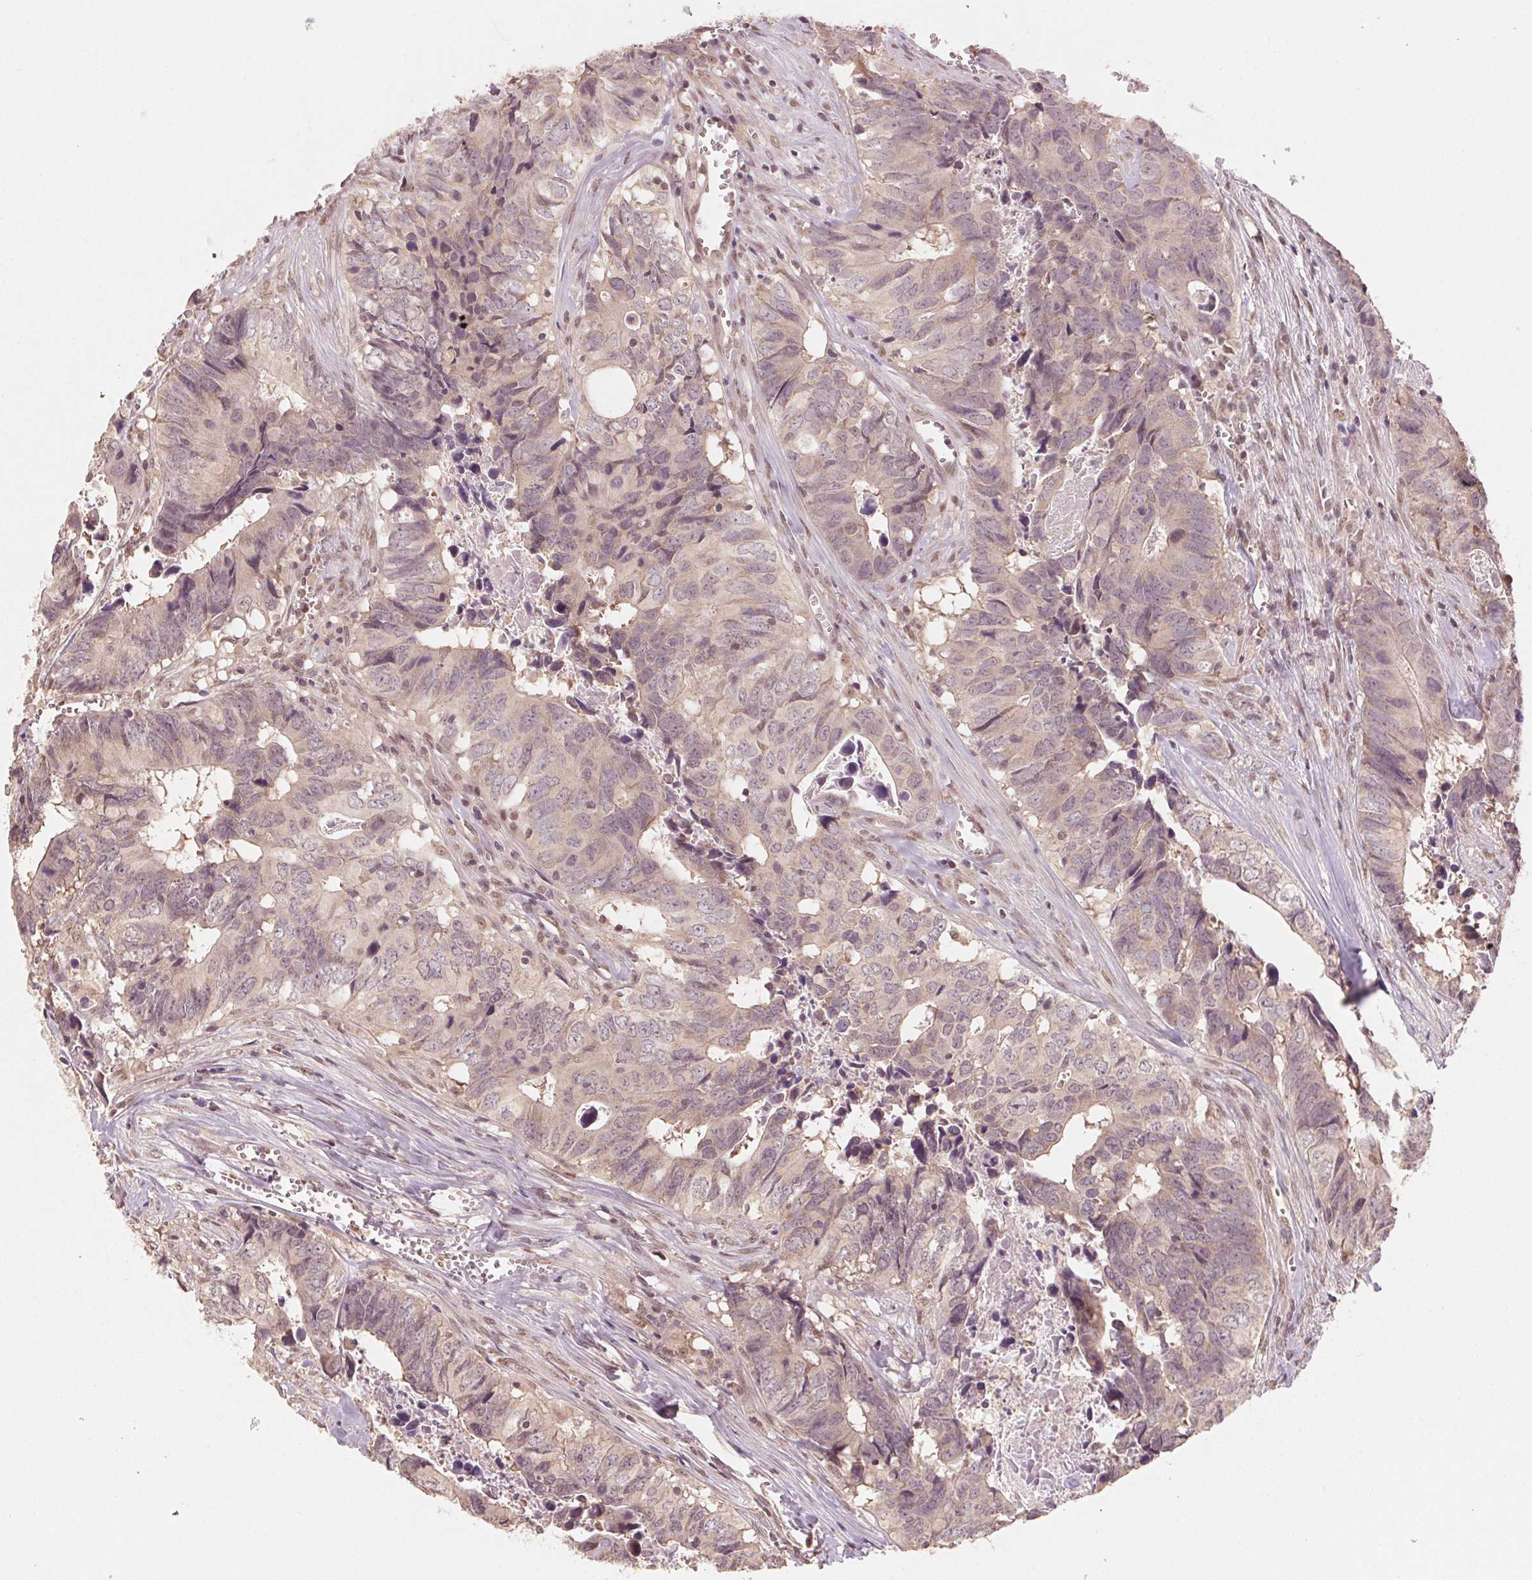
{"staining": {"intensity": "weak", "quantity": ">75%", "location": "cytoplasmic/membranous"}, "tissue": "colorectal cancer", "cell_type": "Tumor cells", "image_type": "cancer", "snomed": [{"axis": "morphology", "description": "Adenocarcinoma, NOS"}, {"axis": "topography", "description": "Colon"}], "caption": "Human colorectal cancer stained with a brown dye shows weak cytoplasmic/membranous positive expression in approximately >75% of tumor cells.", "gene": "C2orf73", "patient": {"sex": "female", "age": 82}}